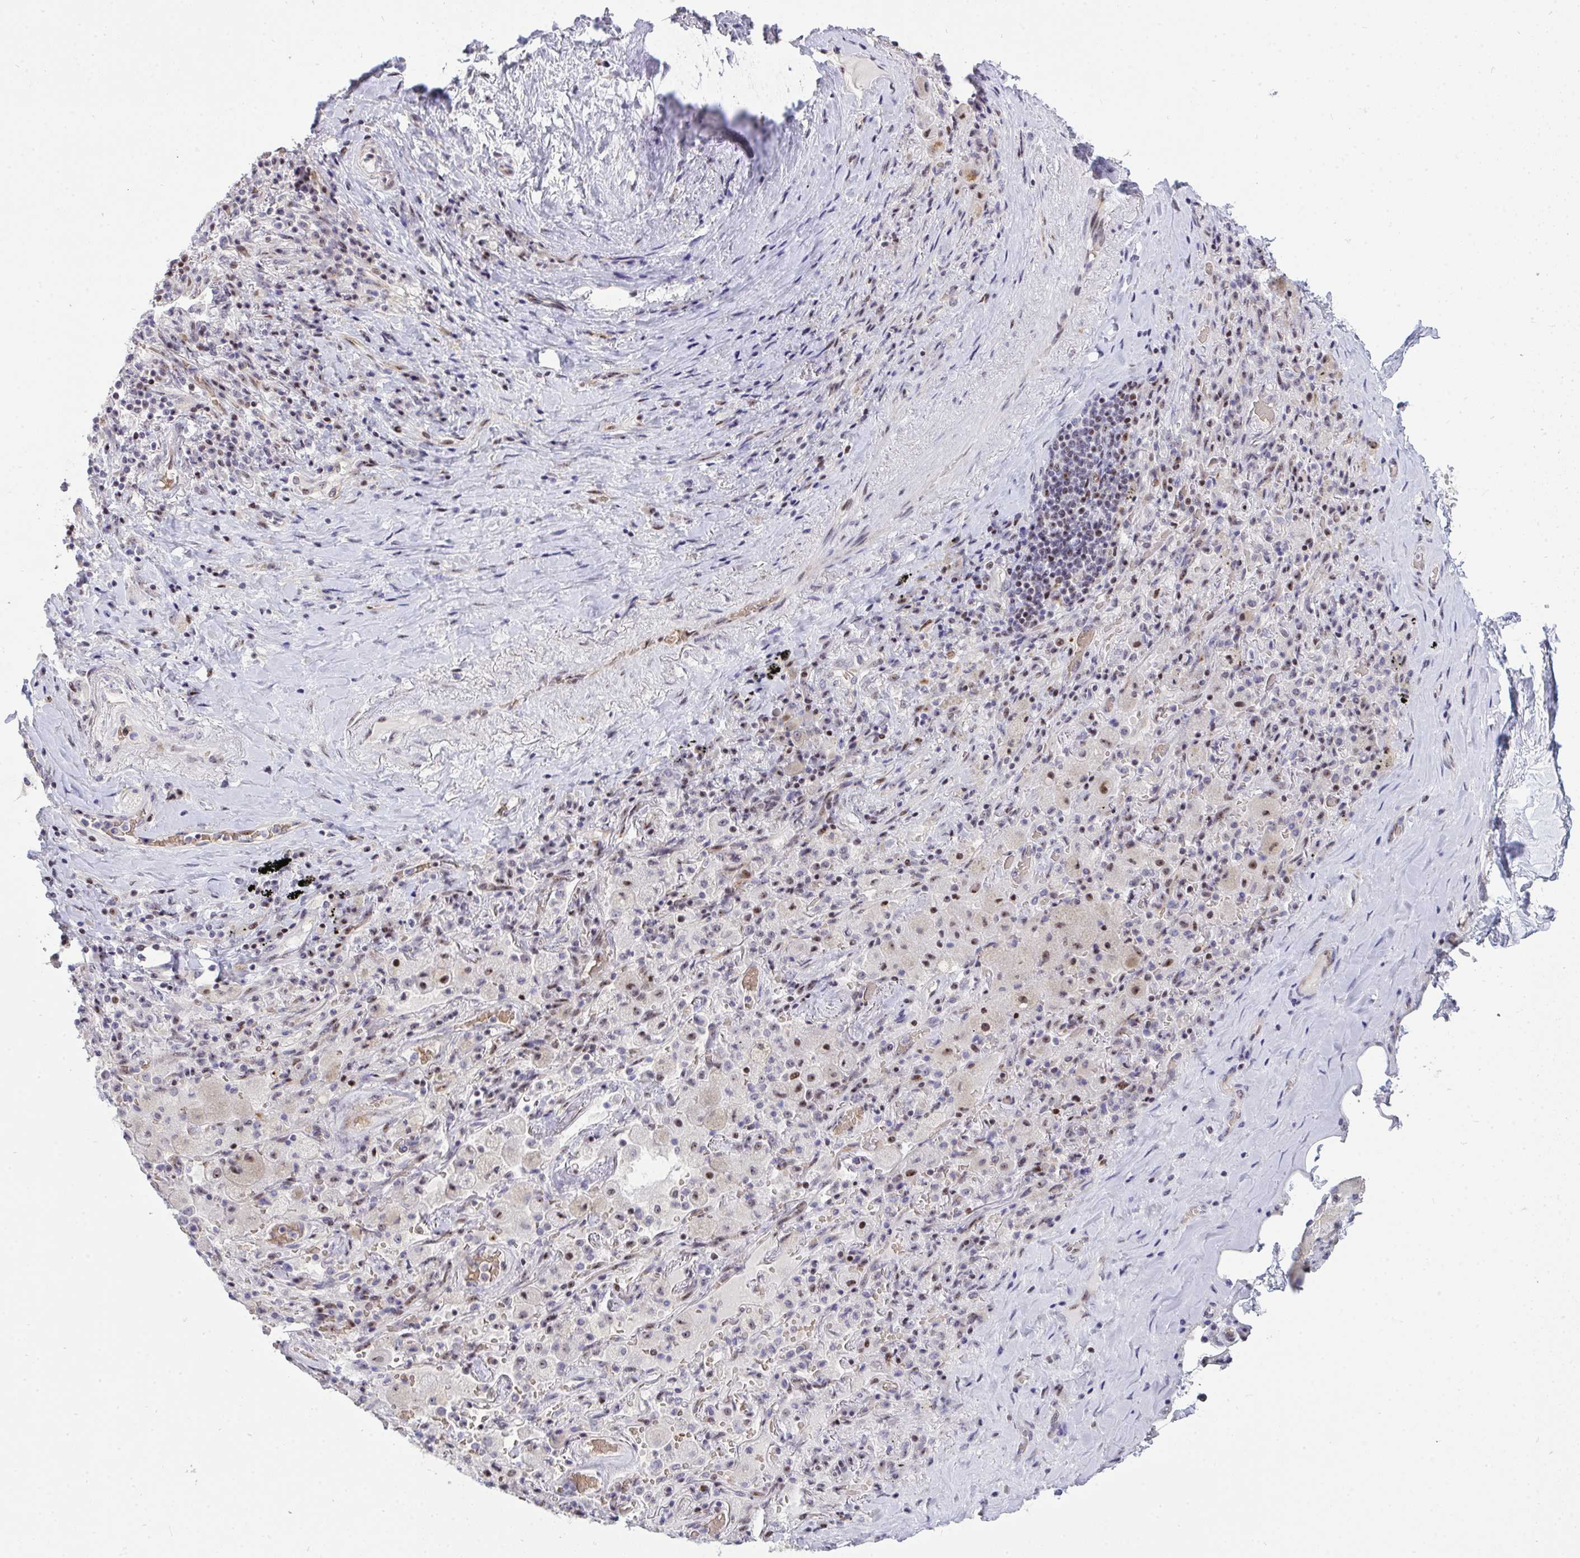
{"staining": {"intensity": "negative", "quantity": "none", "location": "none"}, "tissue": "adipose tissue", "cell_type": "Adipocytes", "image_type": "normal", "snomed": [{"axis": "morphology", "description": "Normal tissue, NOS"}, {"axis": "topography", "description": "Cartilage tissue"}, {"axis": "topography", "description": "Bronchus"}], "caption": "This is an immunohistochemistry image of benign human adipose tissue. There is no positivity in adipocytes.", "gene": "PLPPR3", "patient": {"sex": "male", "age": 64}}